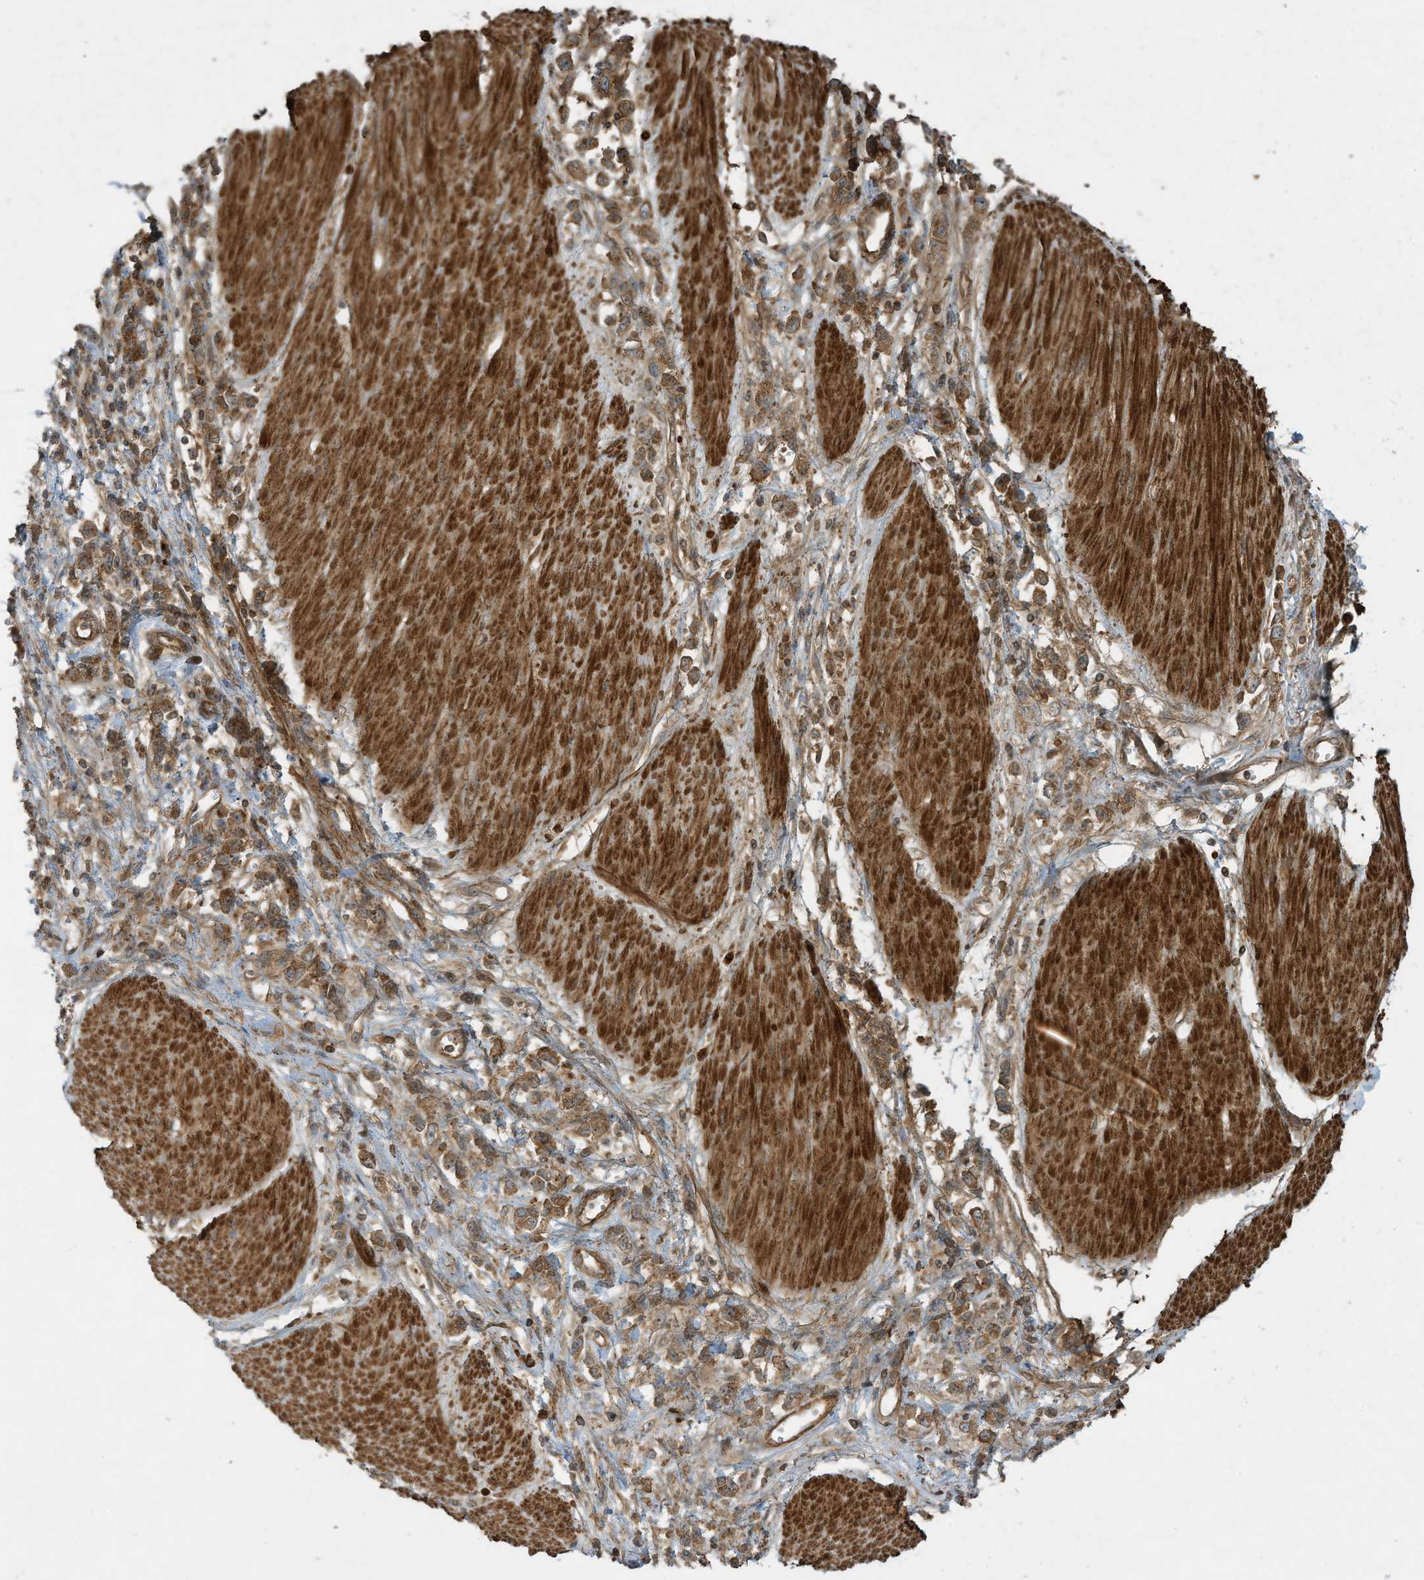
{"staining": {"intensity": "moderate", "quantity": ">75%", "location": "cytoplasmic/membranous"}, "tissue": "stomach cancer", "cell_type": "Tumor cells", "image_type": "cancer", "snomed": [{"axis": "morphology", "description": "Adenocarcinoma, NOS"}, {"axis": "topography", "description": "Stomach"}], "caption": "Immunohistochemical staining of human stomach adenocarcinoma demonstrates medium levels of moderate cytoplasmic/membranous protein staining in approximately >75% of tumor cells.", "gene": "DDIT4", "patient": {"sex": "female", "age": 76}}